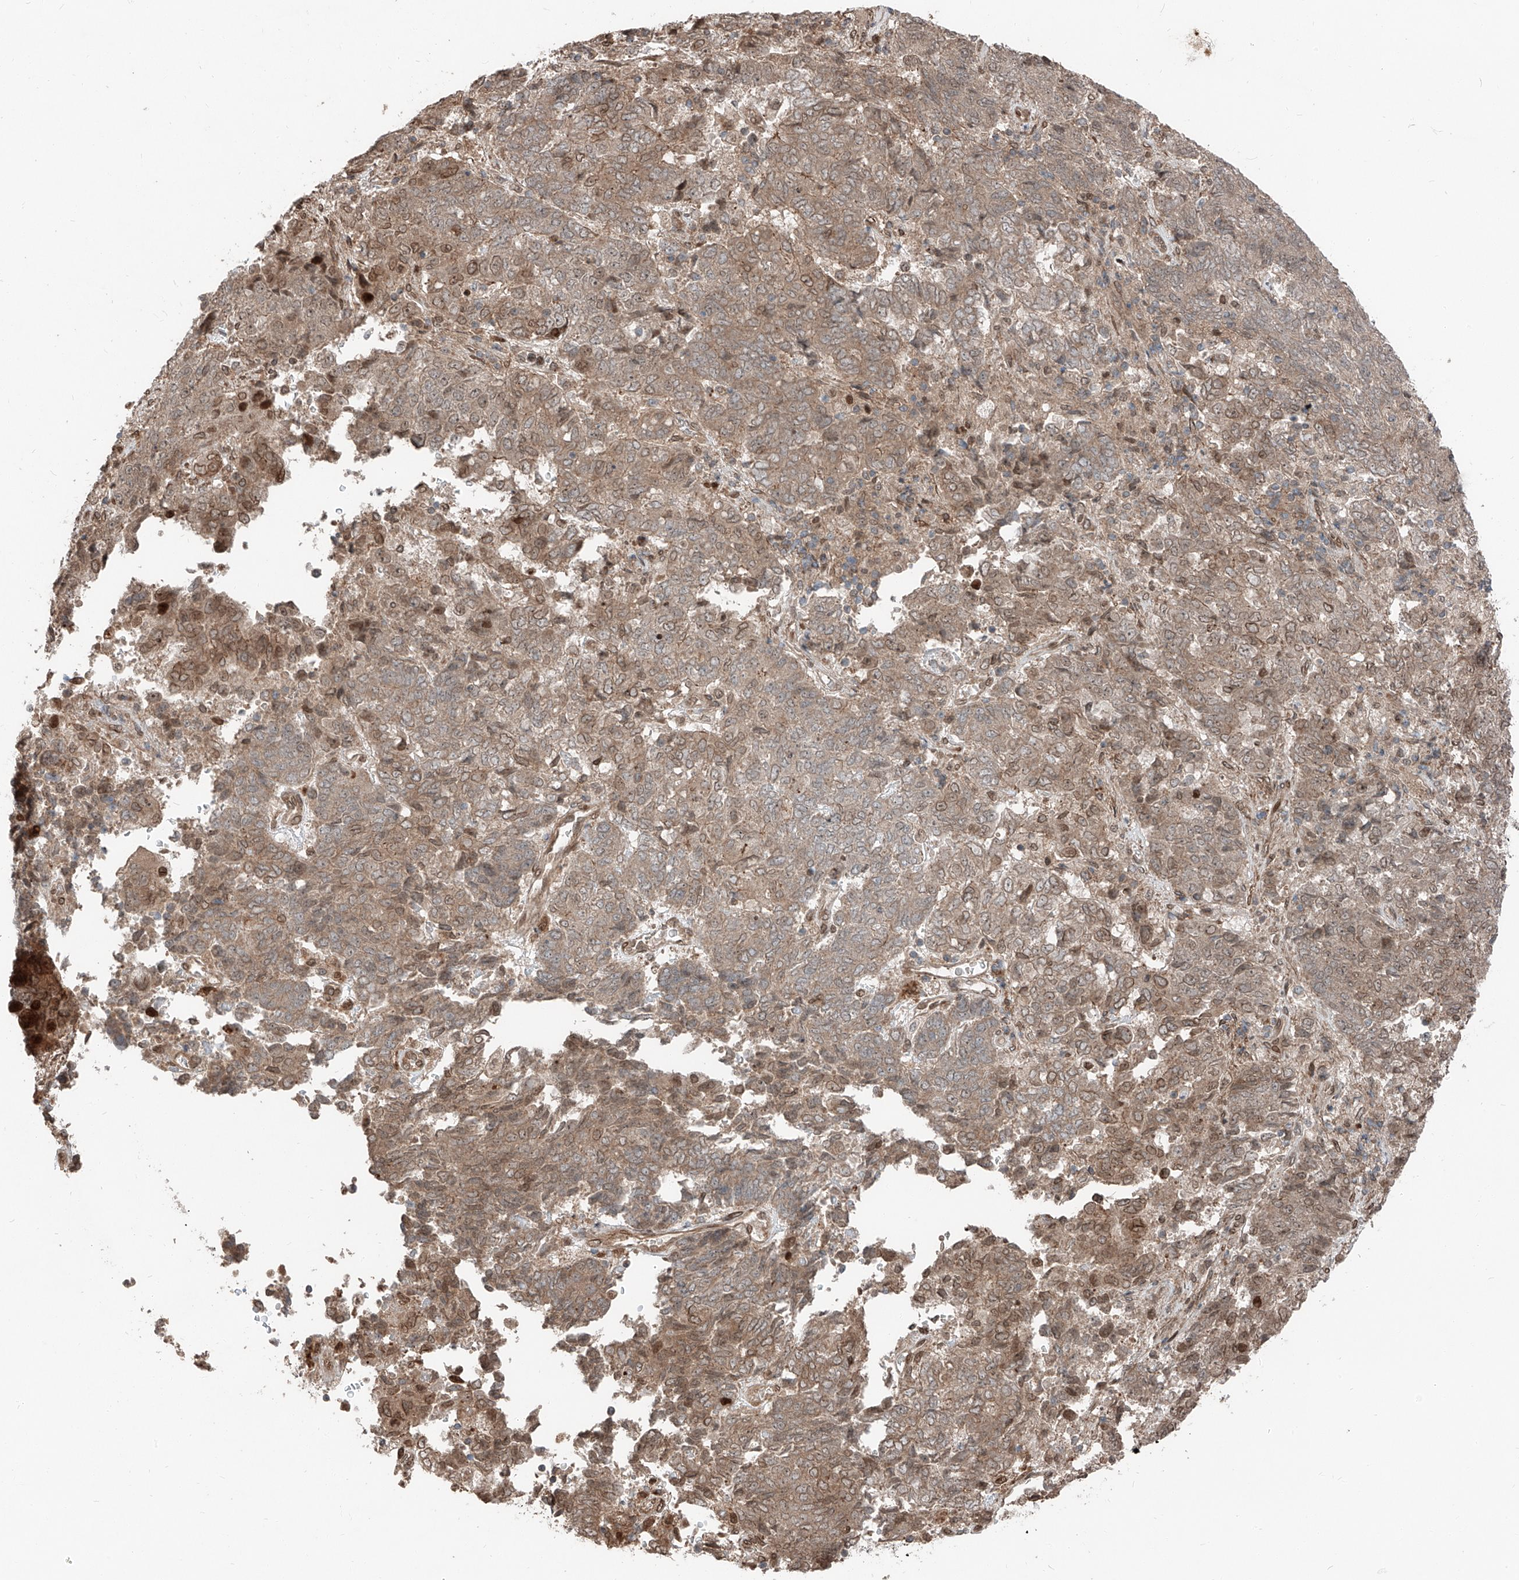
{"staining": {"intensity": "moderate", "quantity": "25%-75%", "location": "cytoplasmic/membranous"}, "tissue": "endometrial cancer", "cell_type": "Tumor cells", "image_type": "cancer", "snomed": [{"axis": "morphology", "description": "Adenocarcinoma, NOS"}, {"axis": "topography", "description": "Endometrium"}], "caption": "A brown stain labels moderate cytoplasmic/membranous positivity of a protein in endometrial adenocarcinoma tumor cells.", "gene": "CEP162", "patient": {"sex": "female", "age": 80}}